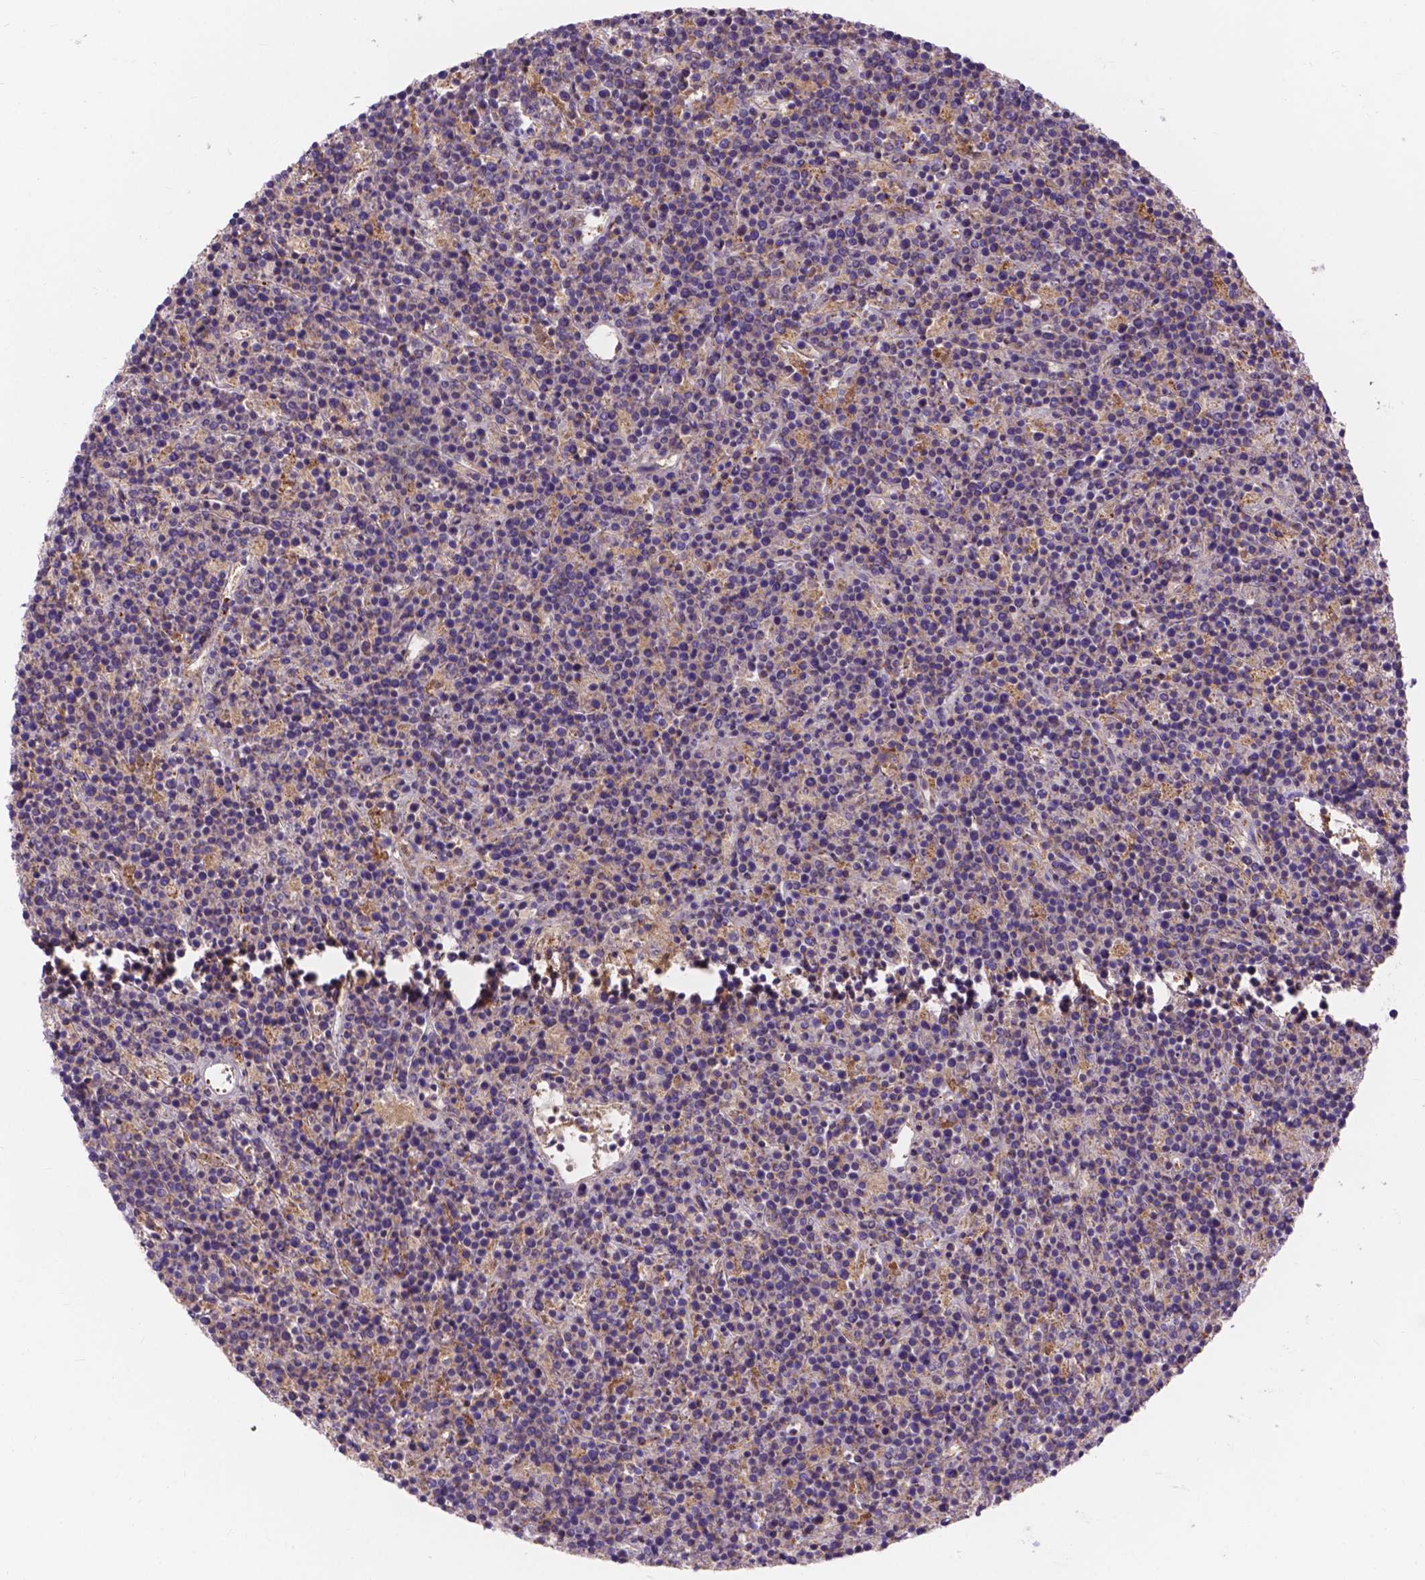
{"staining": {"intensity": "negative", "quantity": "none", "location": "none"}, "tissue": "lymphoma", "cell_type": "Tumor cells", "image_type": "cancer", "snomed": [{"axis": "morphology", "description": "Malignant lymphoma, non-Hodgkin's type, High grade"}, {"axis": "topography", "description": "Ovary"}], "caption": "The photomicrograph exhibits no staining of tumor cells in high-grade malignant lymphoma, non-Hodgkin's type.", "gene": "AK3", "patient": {"sex": "female", "age": 56}}